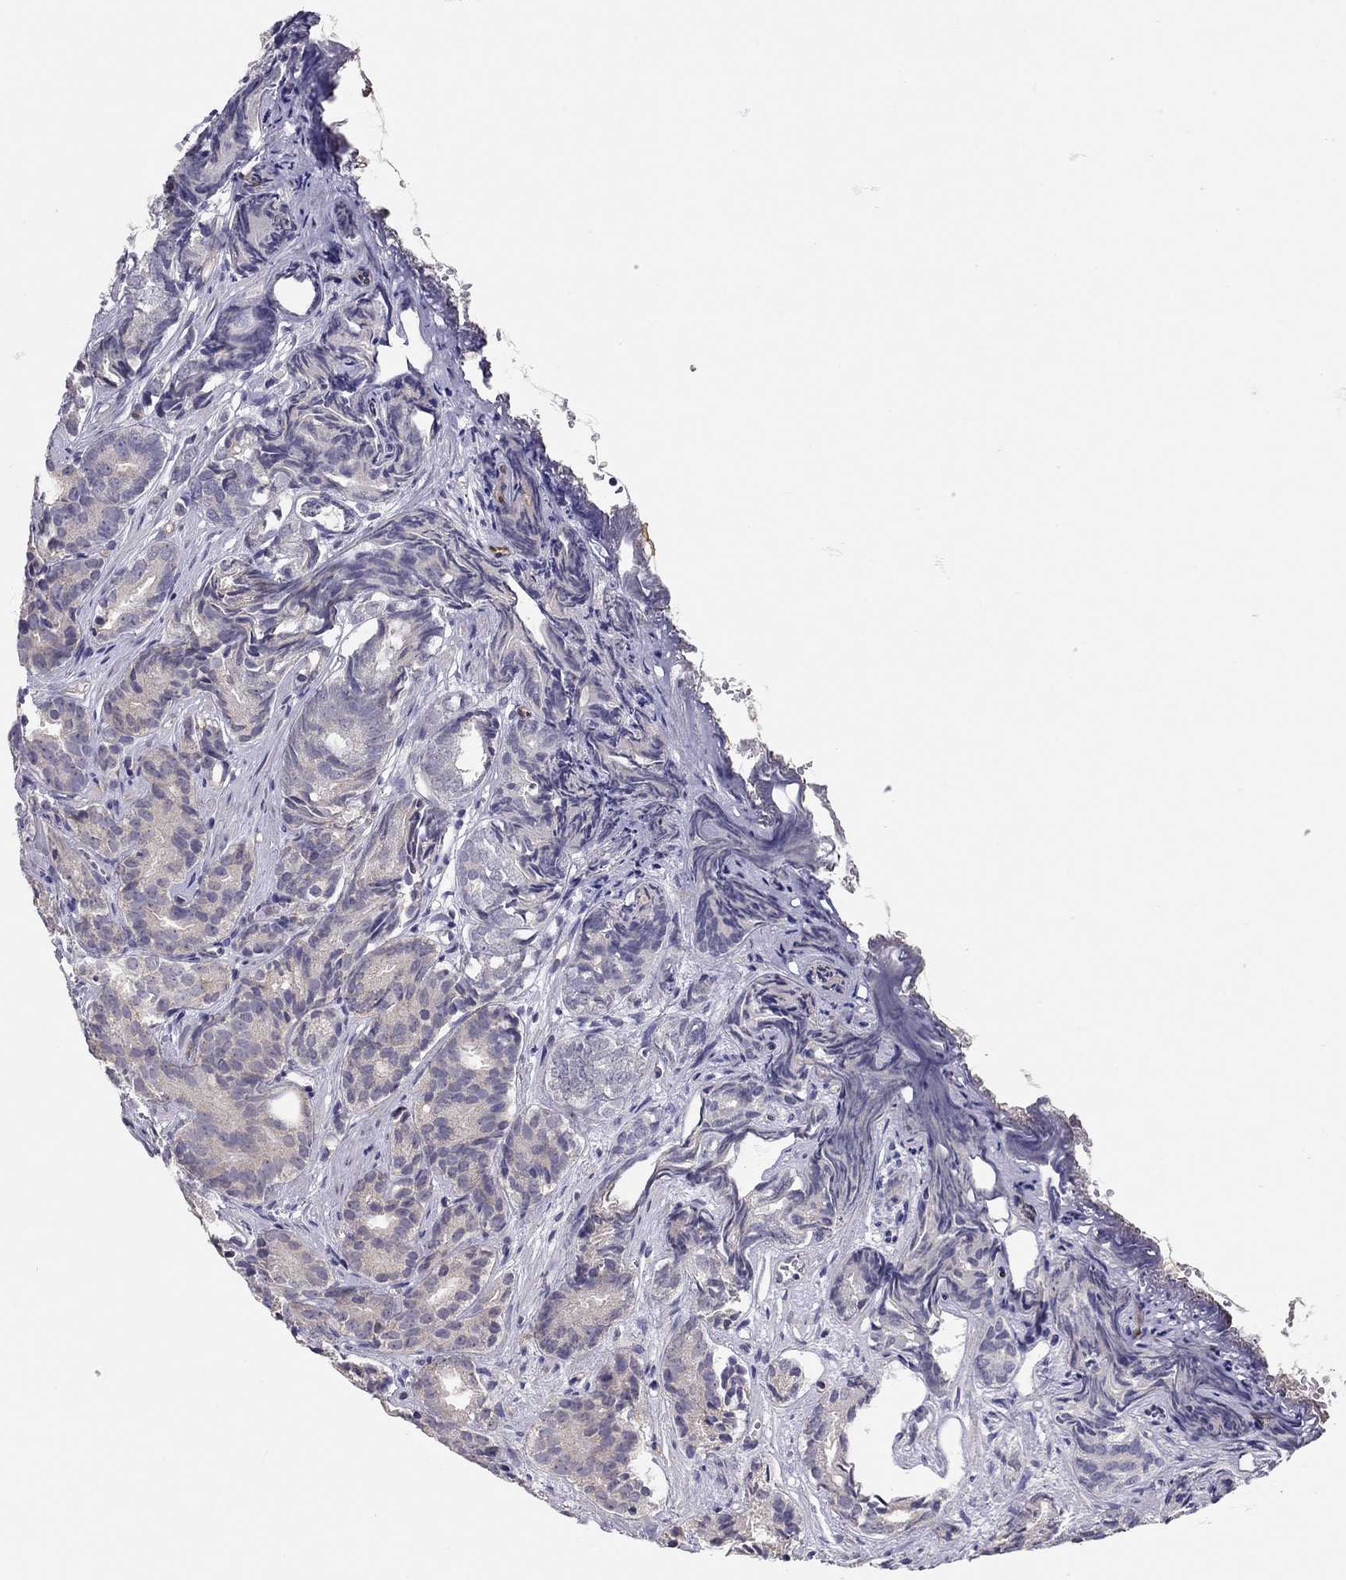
{"staining": {"intensity": "negative", "quantity": "none", "location": "none"}, "tissue": "prostate cancer", "cell_type": "Tumor cells", "image_type": "cancer", "snomed": [{"axis": "morphology", "description": "Adenocarcinoma, High grade"}, {"axis": "topography", "description": "Prostate"}], "caption": "This is an IHC histopathology image of prostate cancer. There is no staining in tumor cells.", "gene": "SCARB1", "patient": {"sex": "male", "age": 84}}